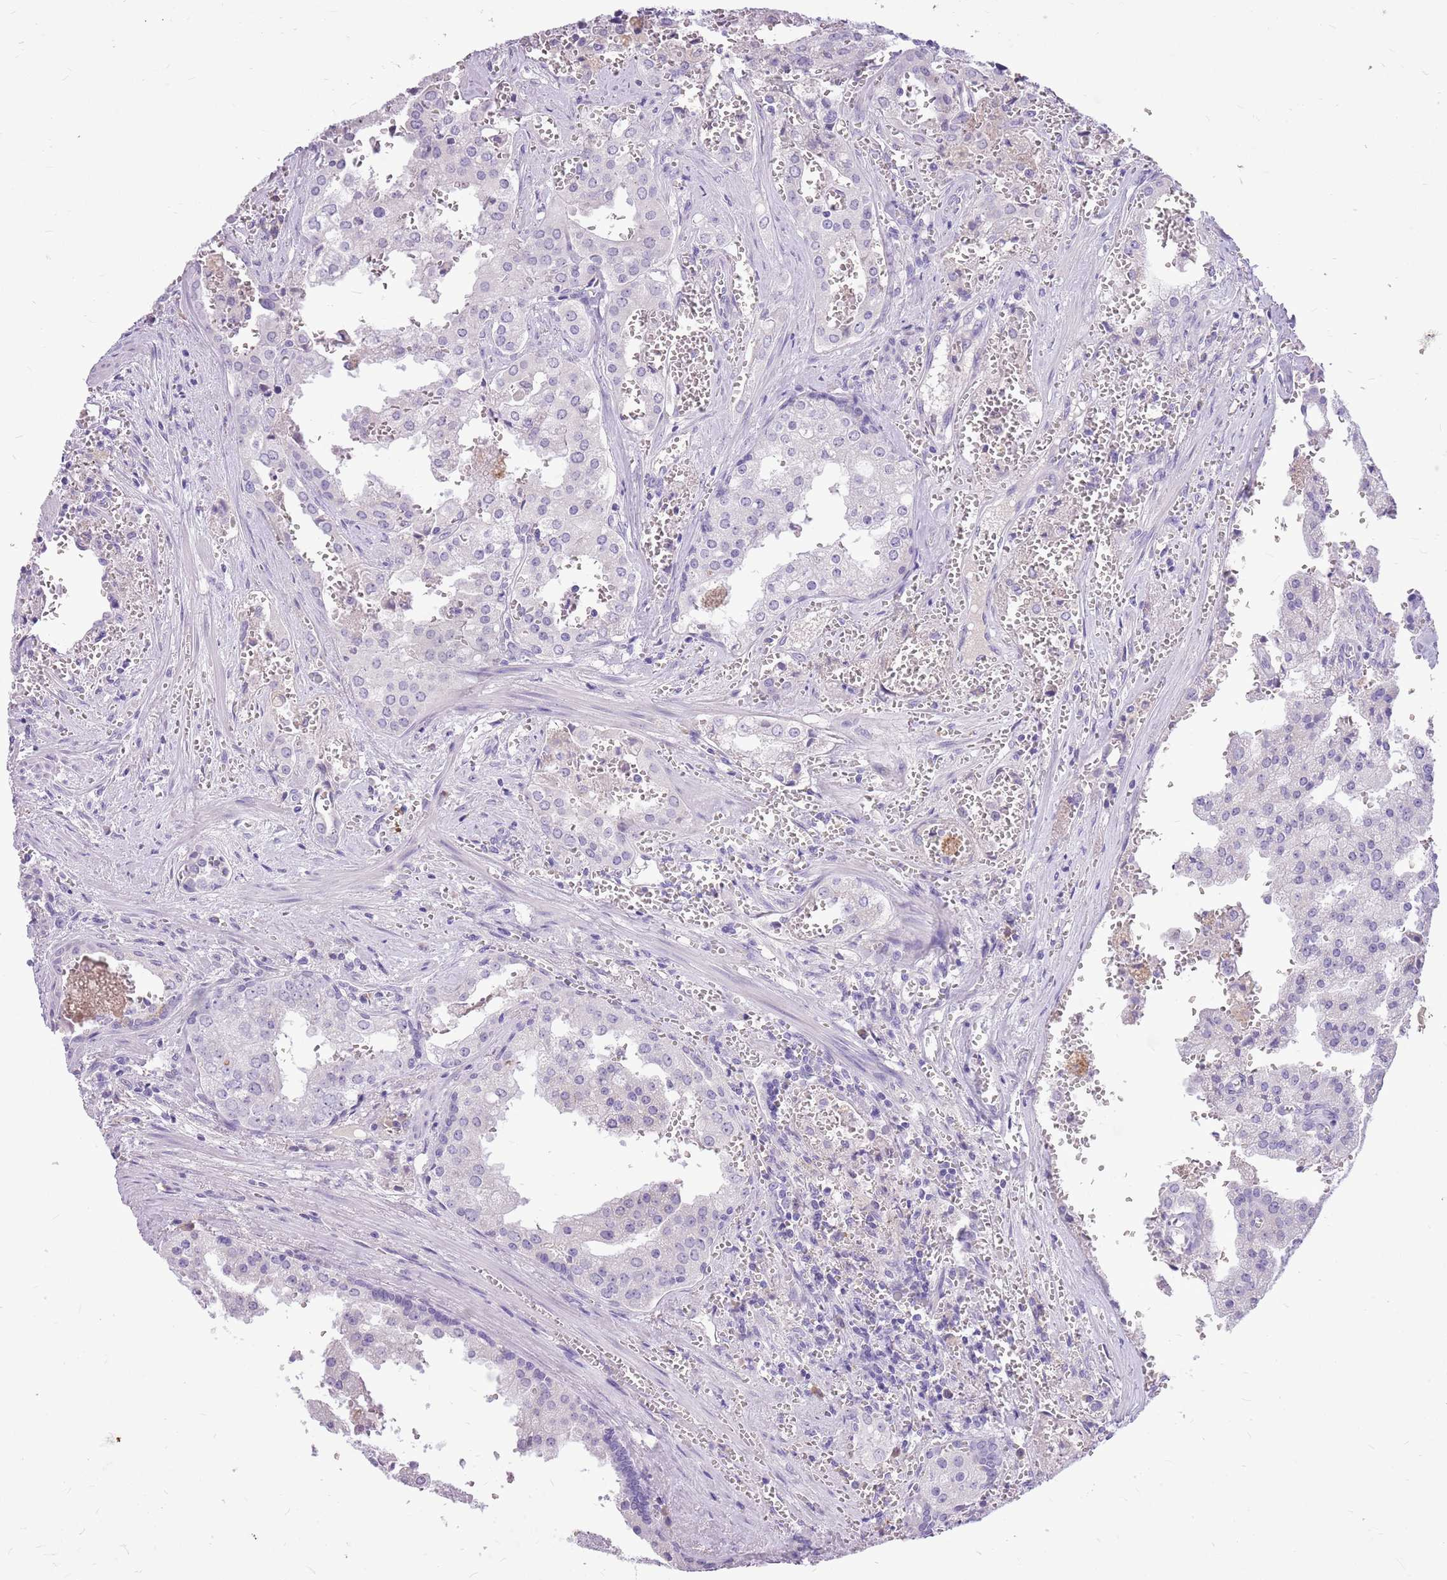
{"staining": {"intensity": "negative", "quantity": "none", "location": "none"}, "tissue": "prostate cancer", "cell_type": "Tumor cells", "image_type": "cancer", "snomed": [{"axis": "morphology", "description": "Adenocarcinoma, High grade"}, {"axis": "topography", "description": "Prostate"}], "caption": "This is an immunohistochemistry (IHC) histopathology image of prostate adenocarcinoma (high-grade). There is no positivity in tumor cells.", "gene": "ZNF425", "patient": {"sex": "male", "age": 68}}